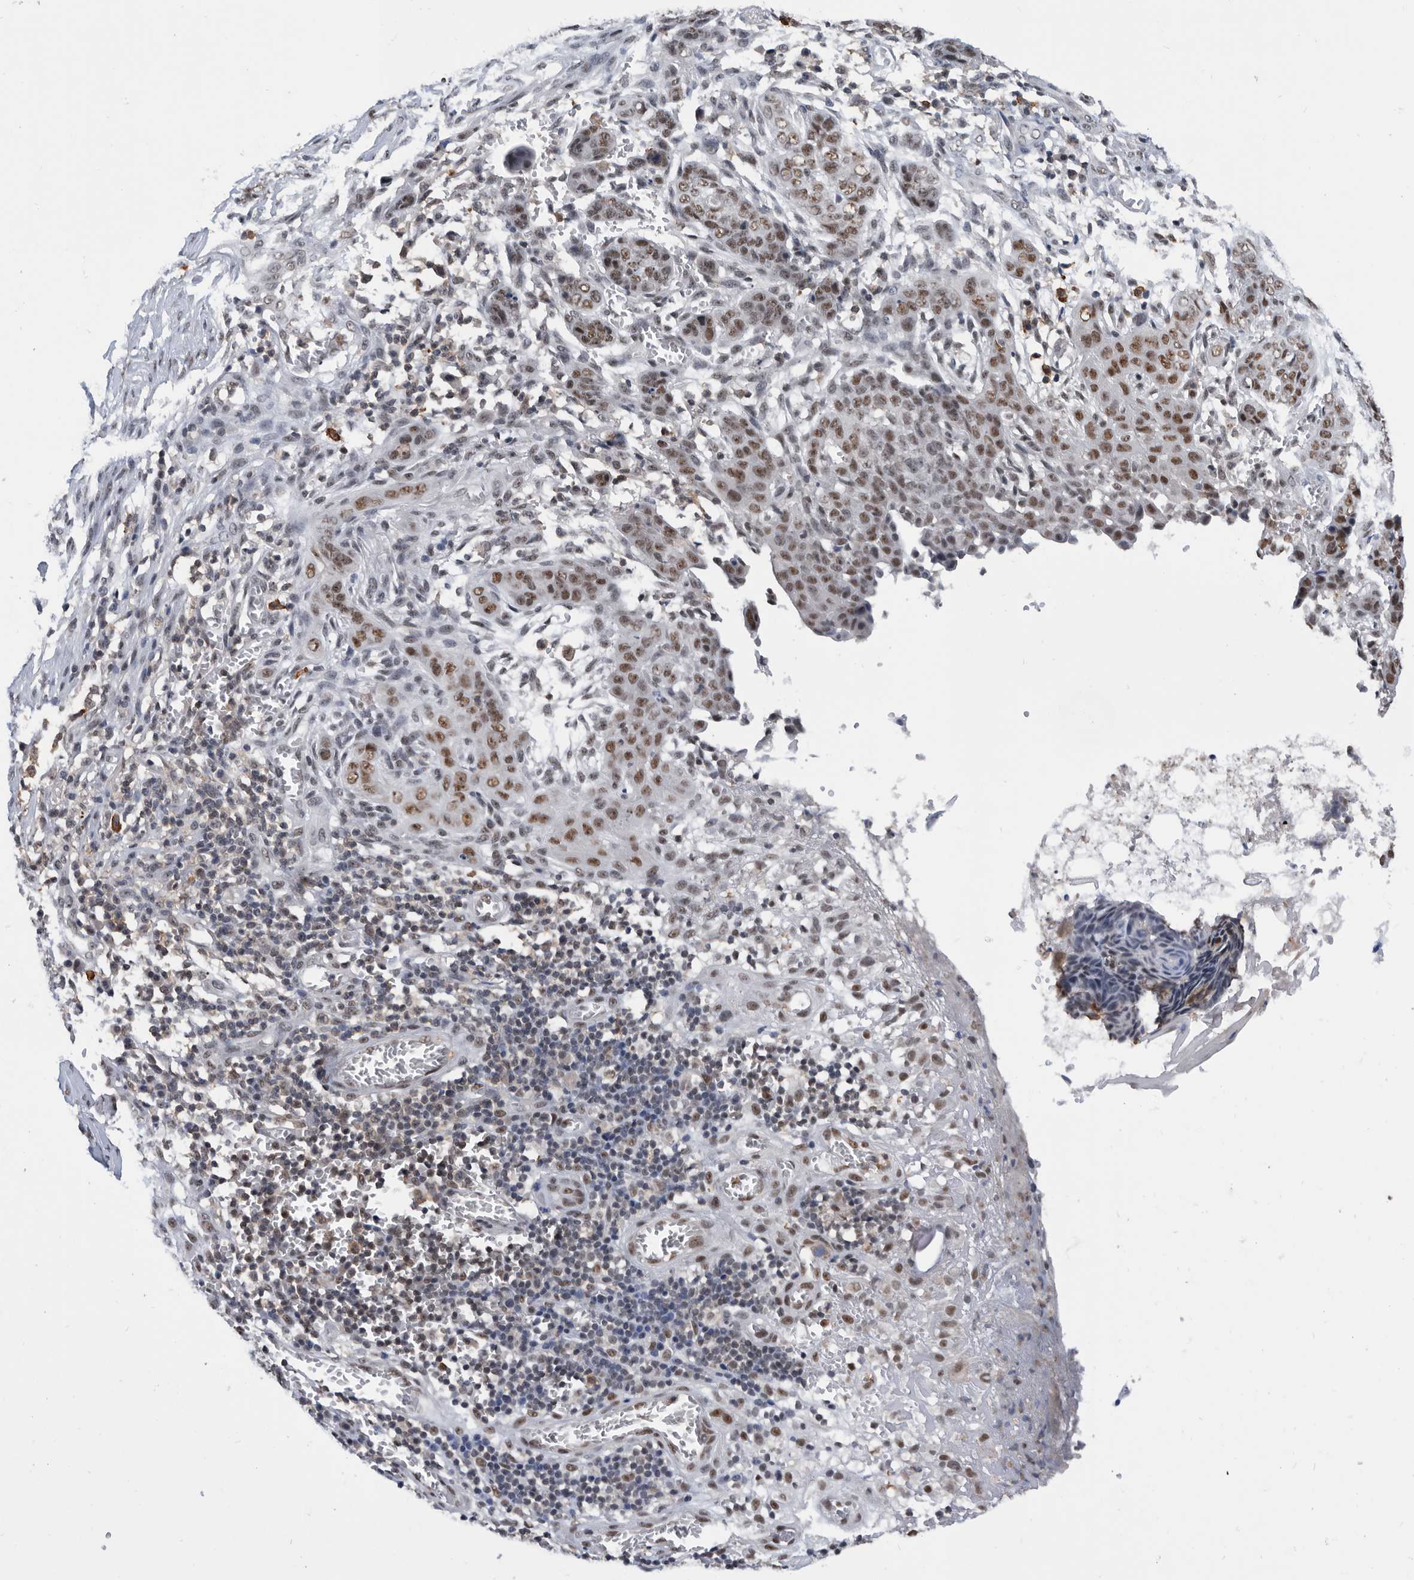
{"staining": {"intensity": "moderate", "quantity": ">75%", "location": "nuclear"}, "tissue": "skin cancer", "cell_type": "Tumor cells", "image_type": "cancer", "snomed": [{"axis": "morphology", "description": "Basal cell carcinoma"}, {"axis": "topography", "description": "Skin"}], "caption": "Basal cell carcinoma (skin) stained with a protein marker displays moderate staining in tumor cells.", "gene": "ZNF260", "patient": {"sex": "female", "age": 64}}